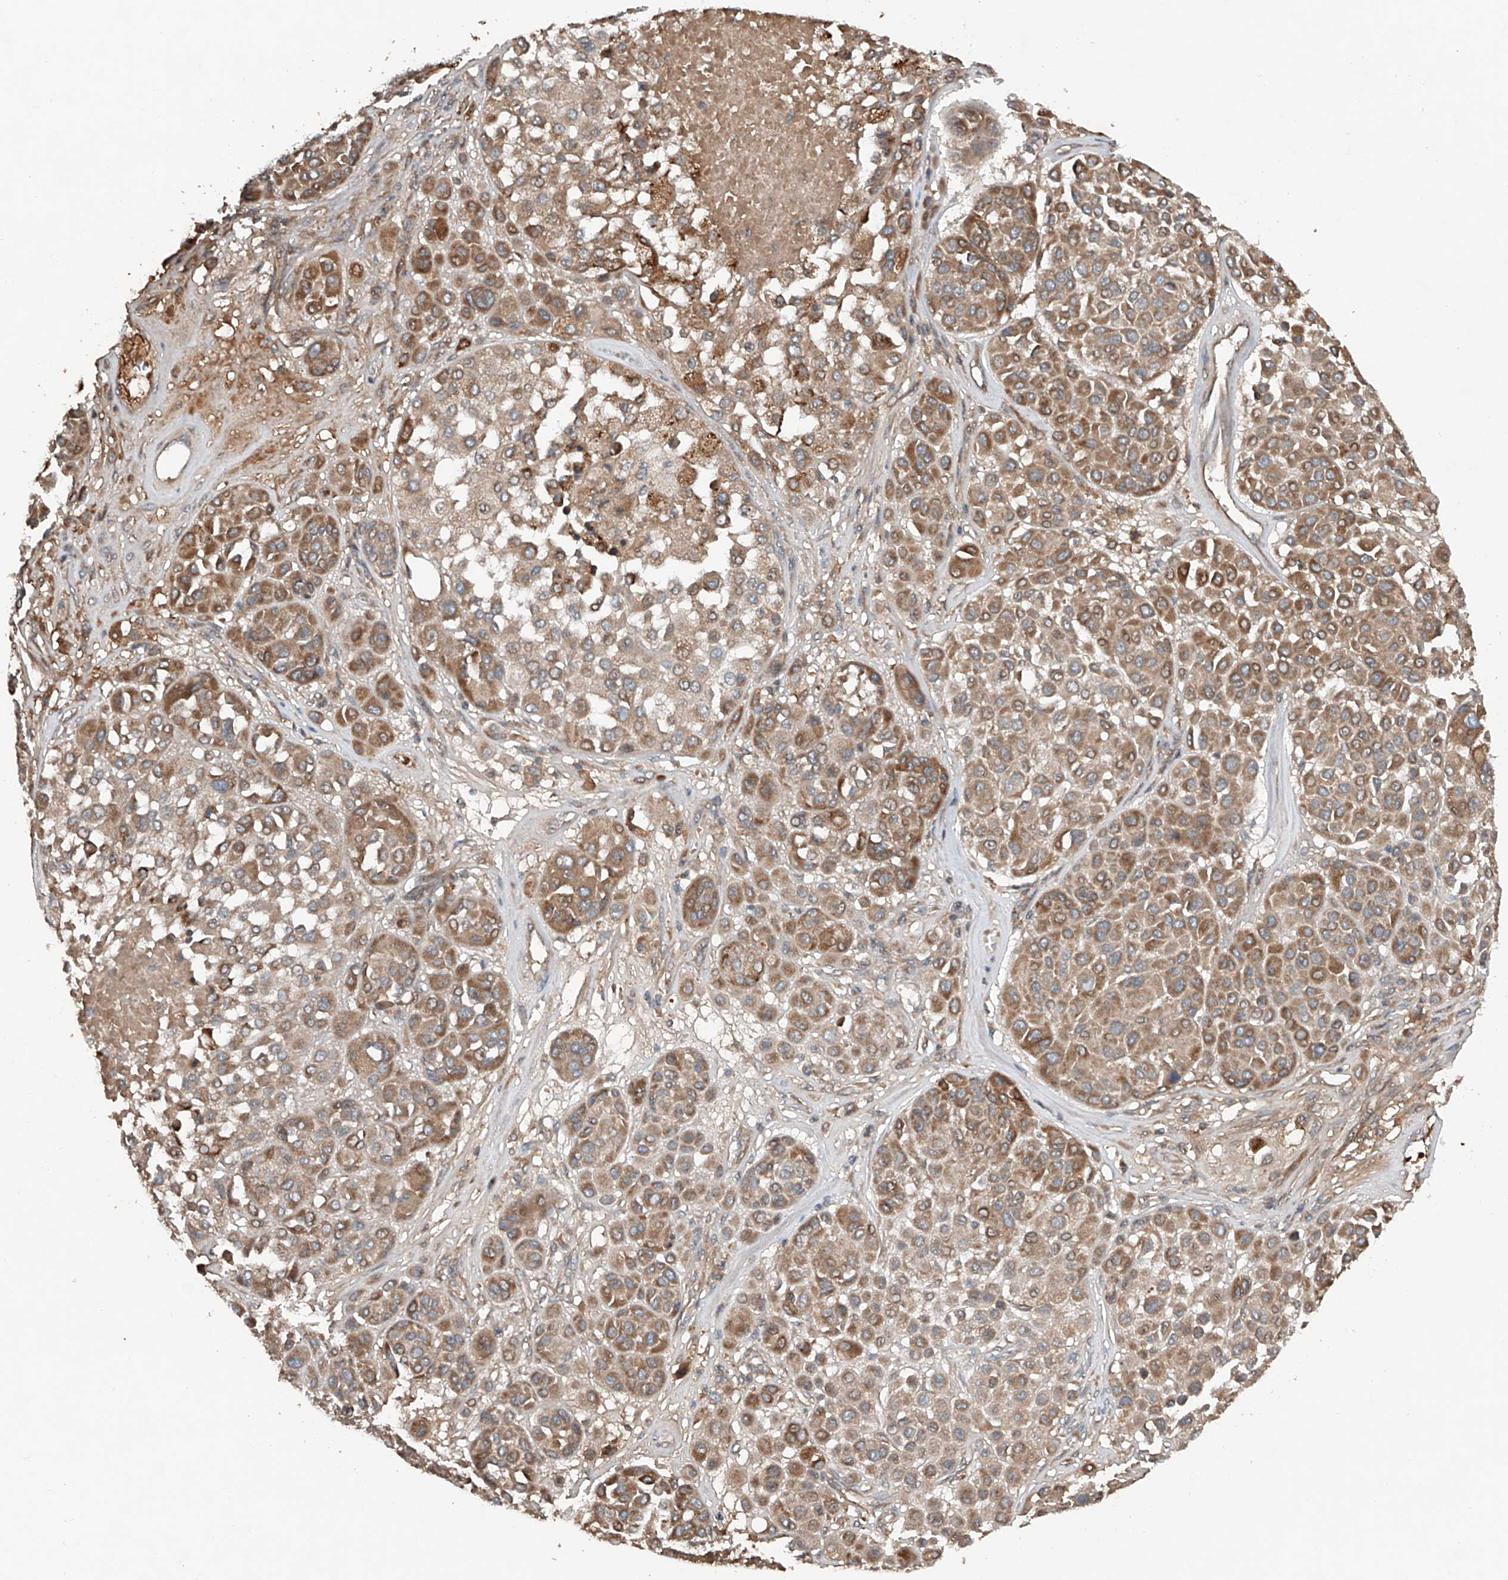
{"staining": {"intensity": "moderate", "quantity": ">75%", "location": "cytoplasmic/membranous"}, "tissue": "melanoma", "cell_type": "Tumor cells", "image_type": "cancer", "snomed": [{"axis": "morphology", "description": "Malignant melanoma, Metastatic site"}, {"axis": "topography", "description": "Soft tissue"}], "caption": "This is a micrograph of IHC staining of melanoma, which shows moderate positivity in the cytoplasmic/membranous of tumor cells.", "gene": "ADAM23", "patient": {"sex": "male", "age": 41}}